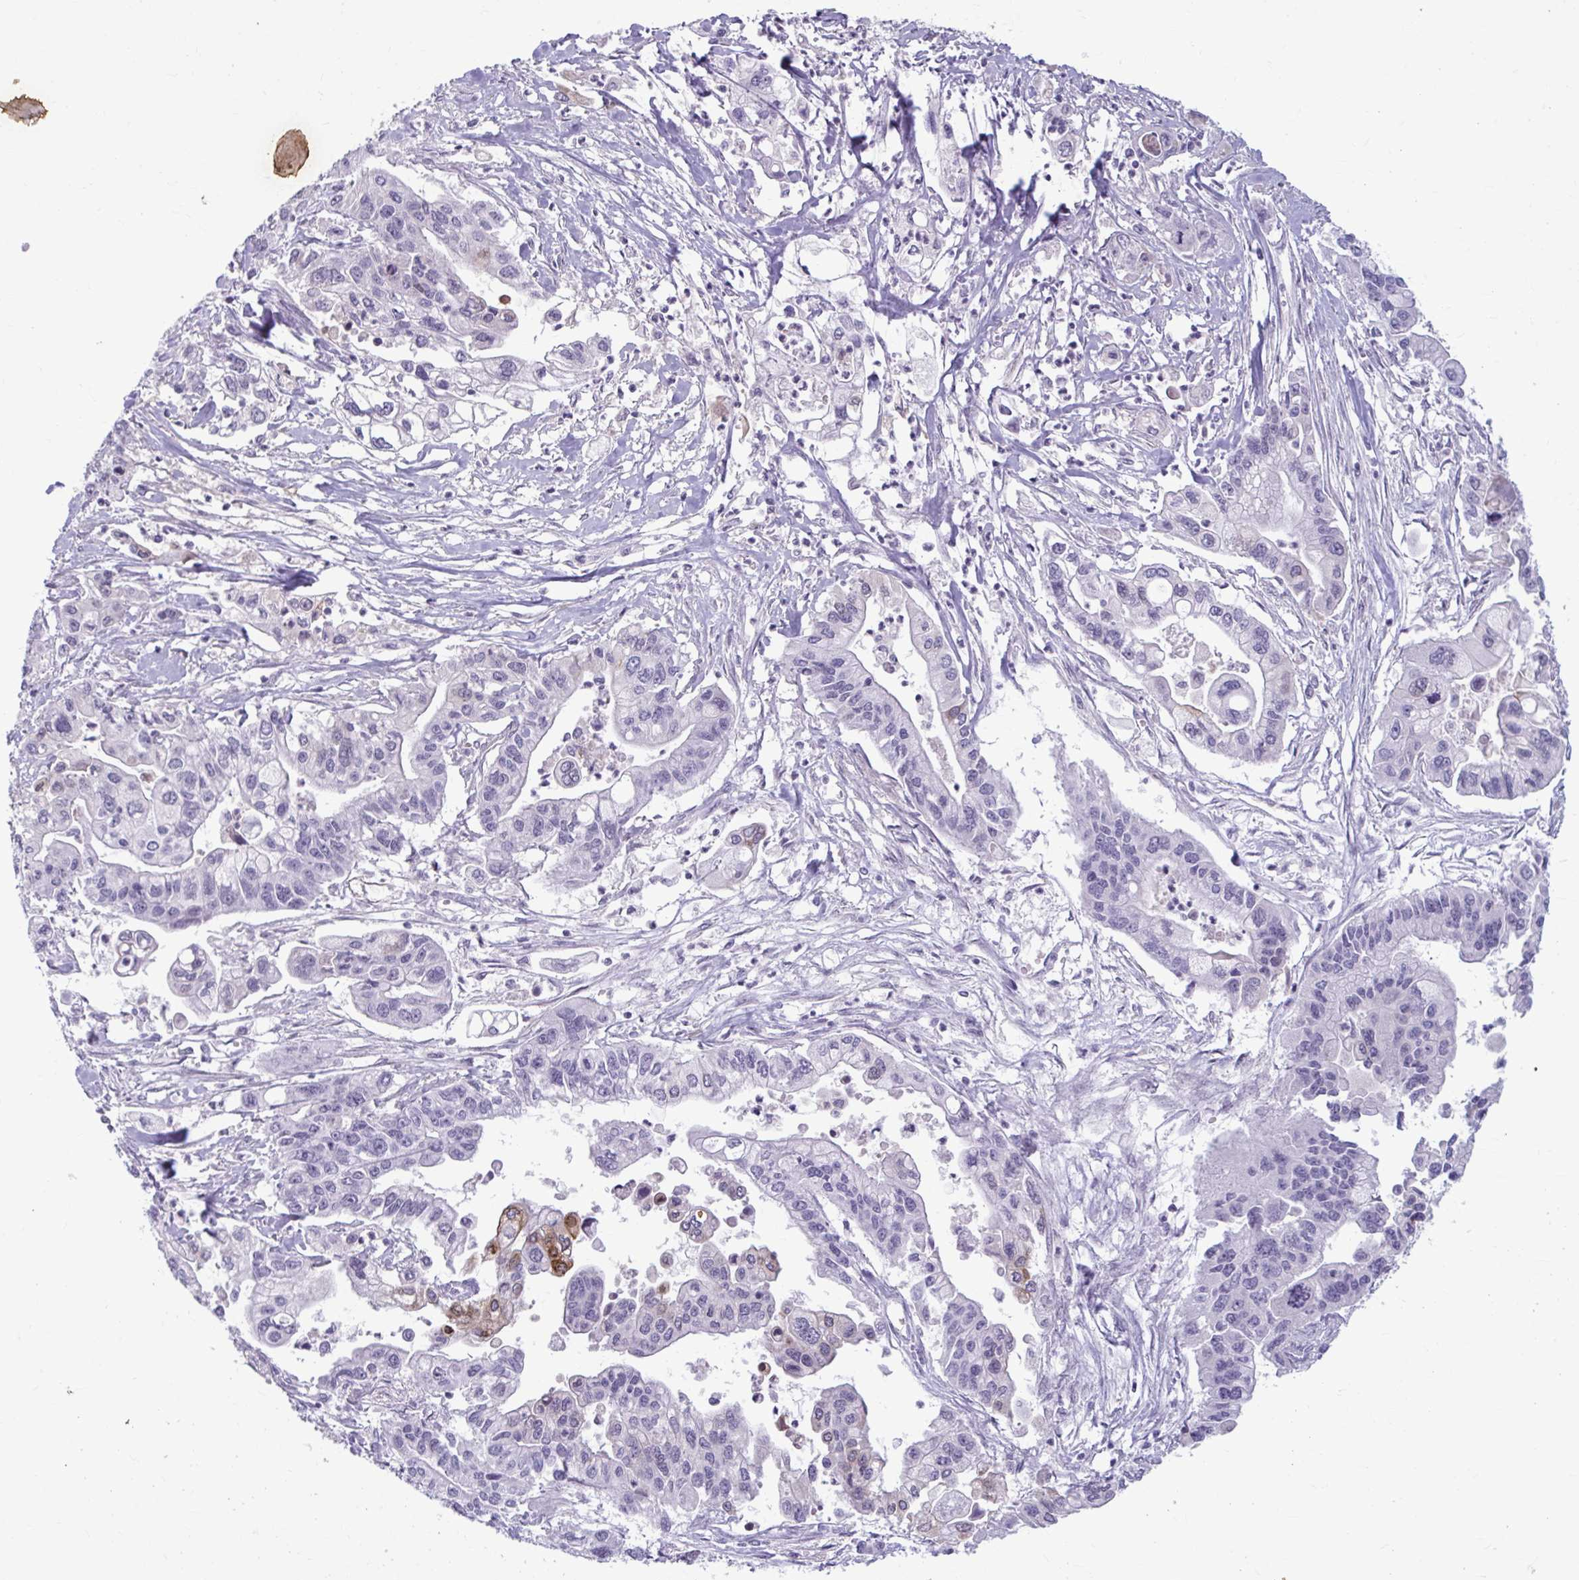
{"staining": {"intensity": "negative", "quantity": "none", "location": "none"}, "tissue": "pancreatic cancer", "cell_type": "Tumor cells", "image_type": "cancer", "snomed": [{"axis": "morphology", "description": "Adenocarcinoma, NOS"}, {"axis": "topography", "description": "Pancreas"}], "caption": "A histopathology image of human pancreatic adenocarcinoma is negative for staining in tumor cells.", "gene": "MSMO1", "patient": {"sex": "male", "age": 62}}